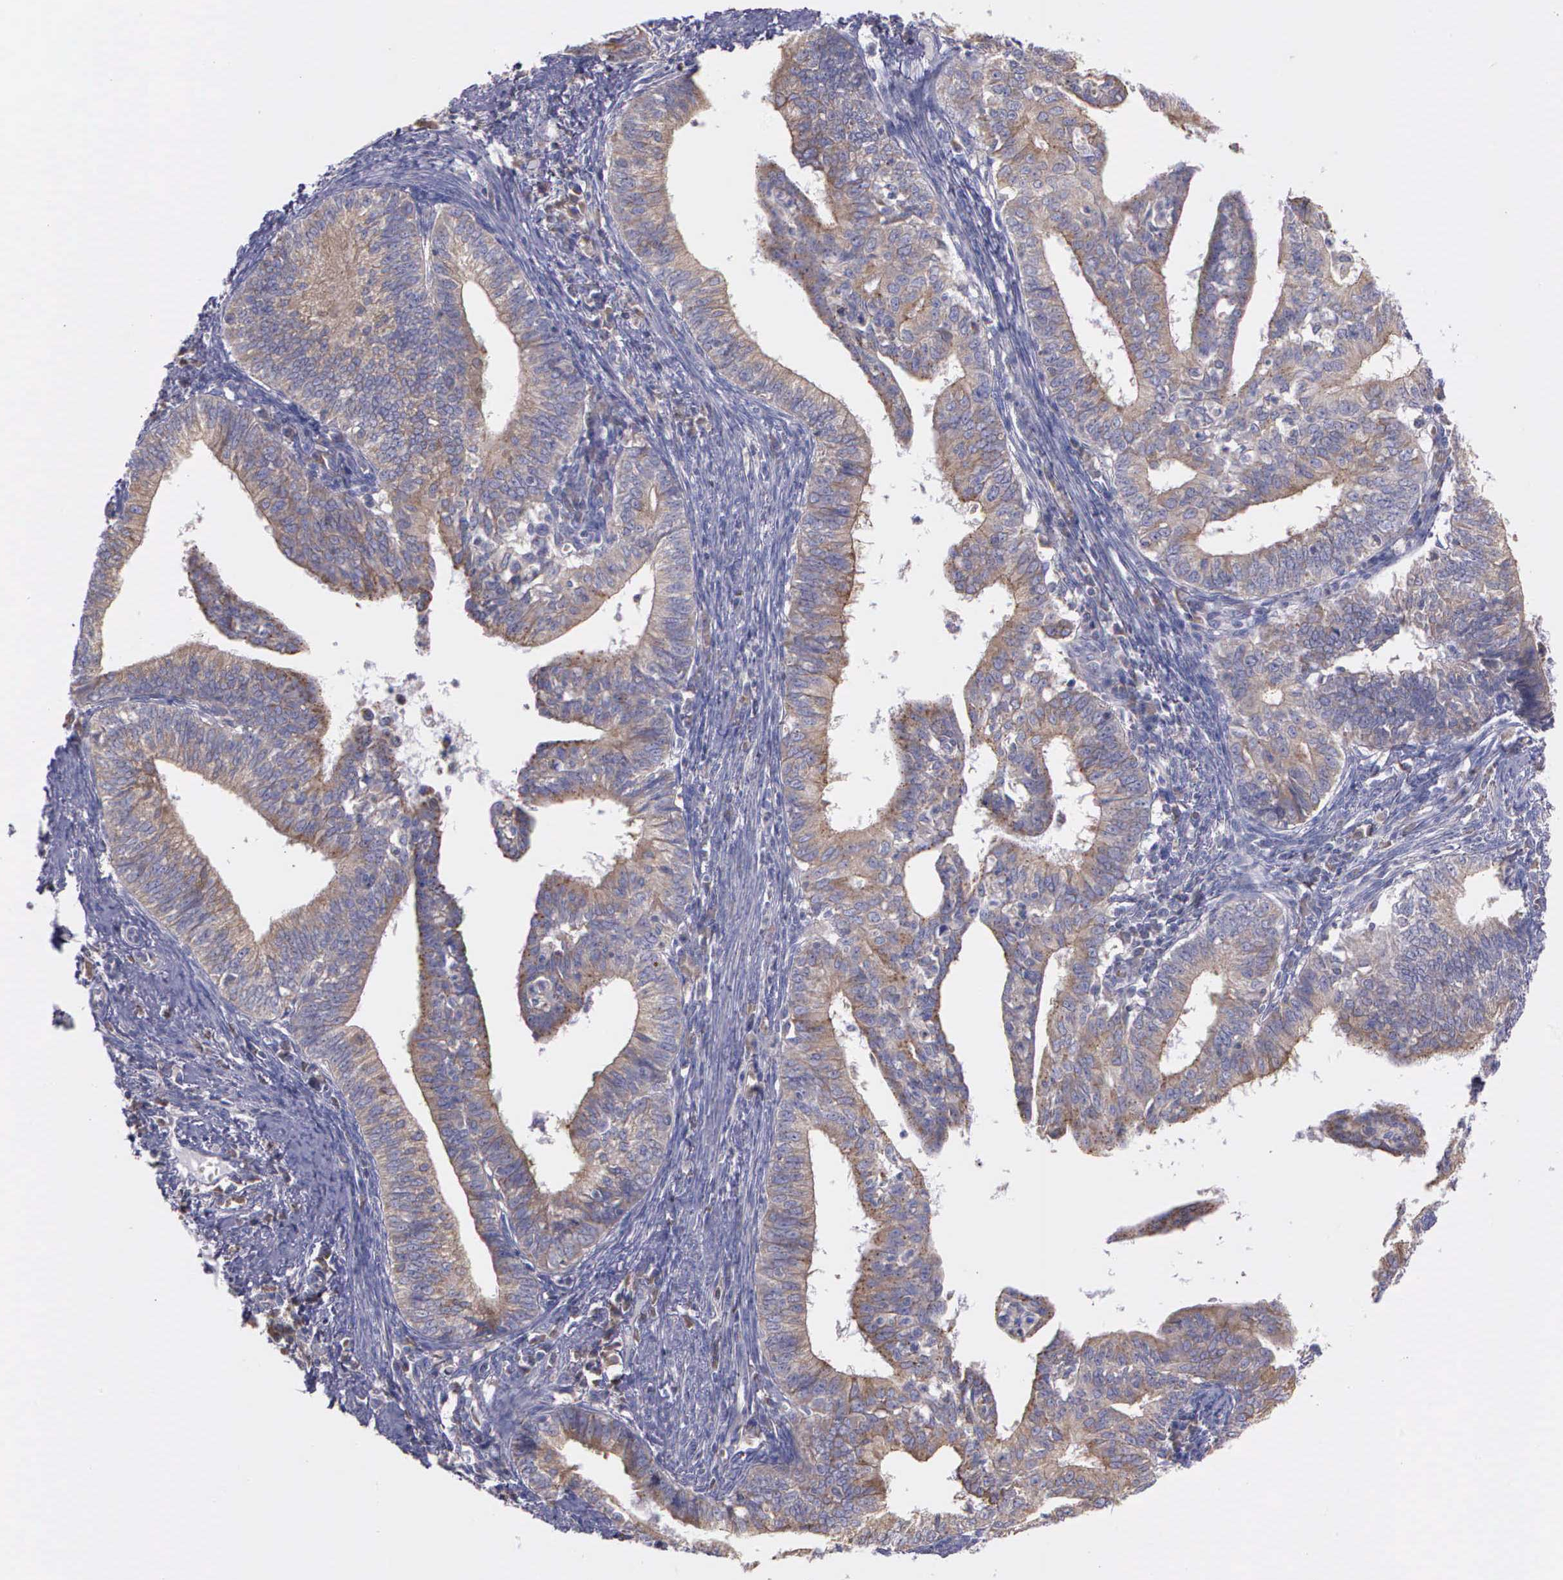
{"staining": {"intensity": "weak", "quantity": ">75%", "location": "cytoplasmic/membranous"}, "tissue": "endometrial cancer", "cell_type": "Tumor cells", "image_type": "cancer", "snomed": [{"axis": "morphology", "description": "Adenocarcinoma, NOS"}, {"axis": "topography", "description": "Endometrium"}], "caption": "Protein expression by immunohistochemistry (IHC) shows weak cytoplasmic/membranous staining in about >75% of tumor cells in adenocarcinoma (endometrial).", "gene": "MIA2", "patient": {"sex": "female", "age": 66}}